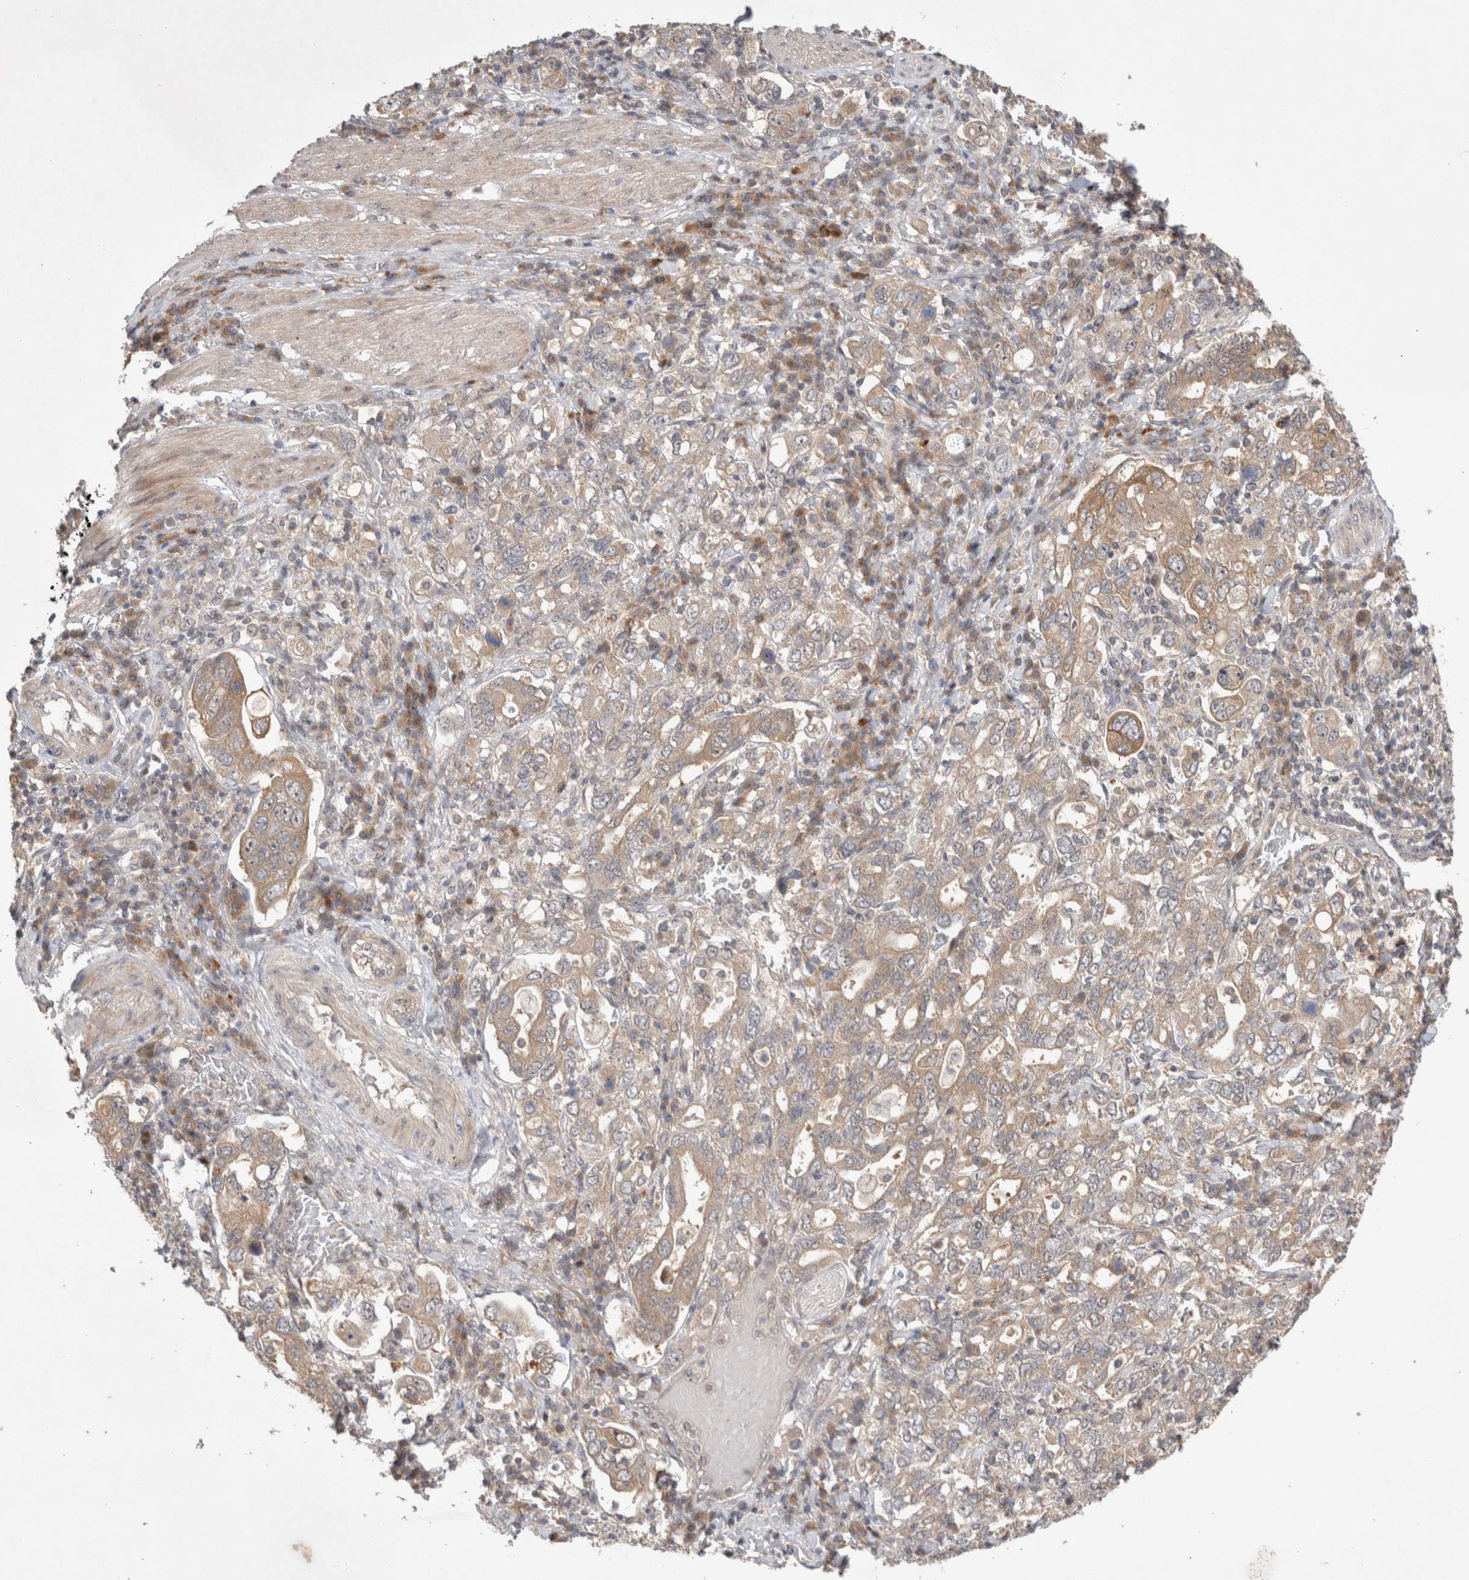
{"staining": {"intensity": "moderate", "quantity": ">75%", "location": "cytoplasmic/membranous"}, "tissue": "stomach cancer", "cell_type": "Tumor cells", "image_type": "cancer", "snomed": [{"axis": "morphology", "description": "Adenocarcinoma, NOS"}, {"axis": "topography", "description": "Stomach, upper"}], "caption": "This is an image of IHC staining of stomach cancer, which shows moderate expression in the cytoplasmic/membranous of tumor cells.", "gene": "SLC29A1", "patient": {"sex": "male", "age": 62}}